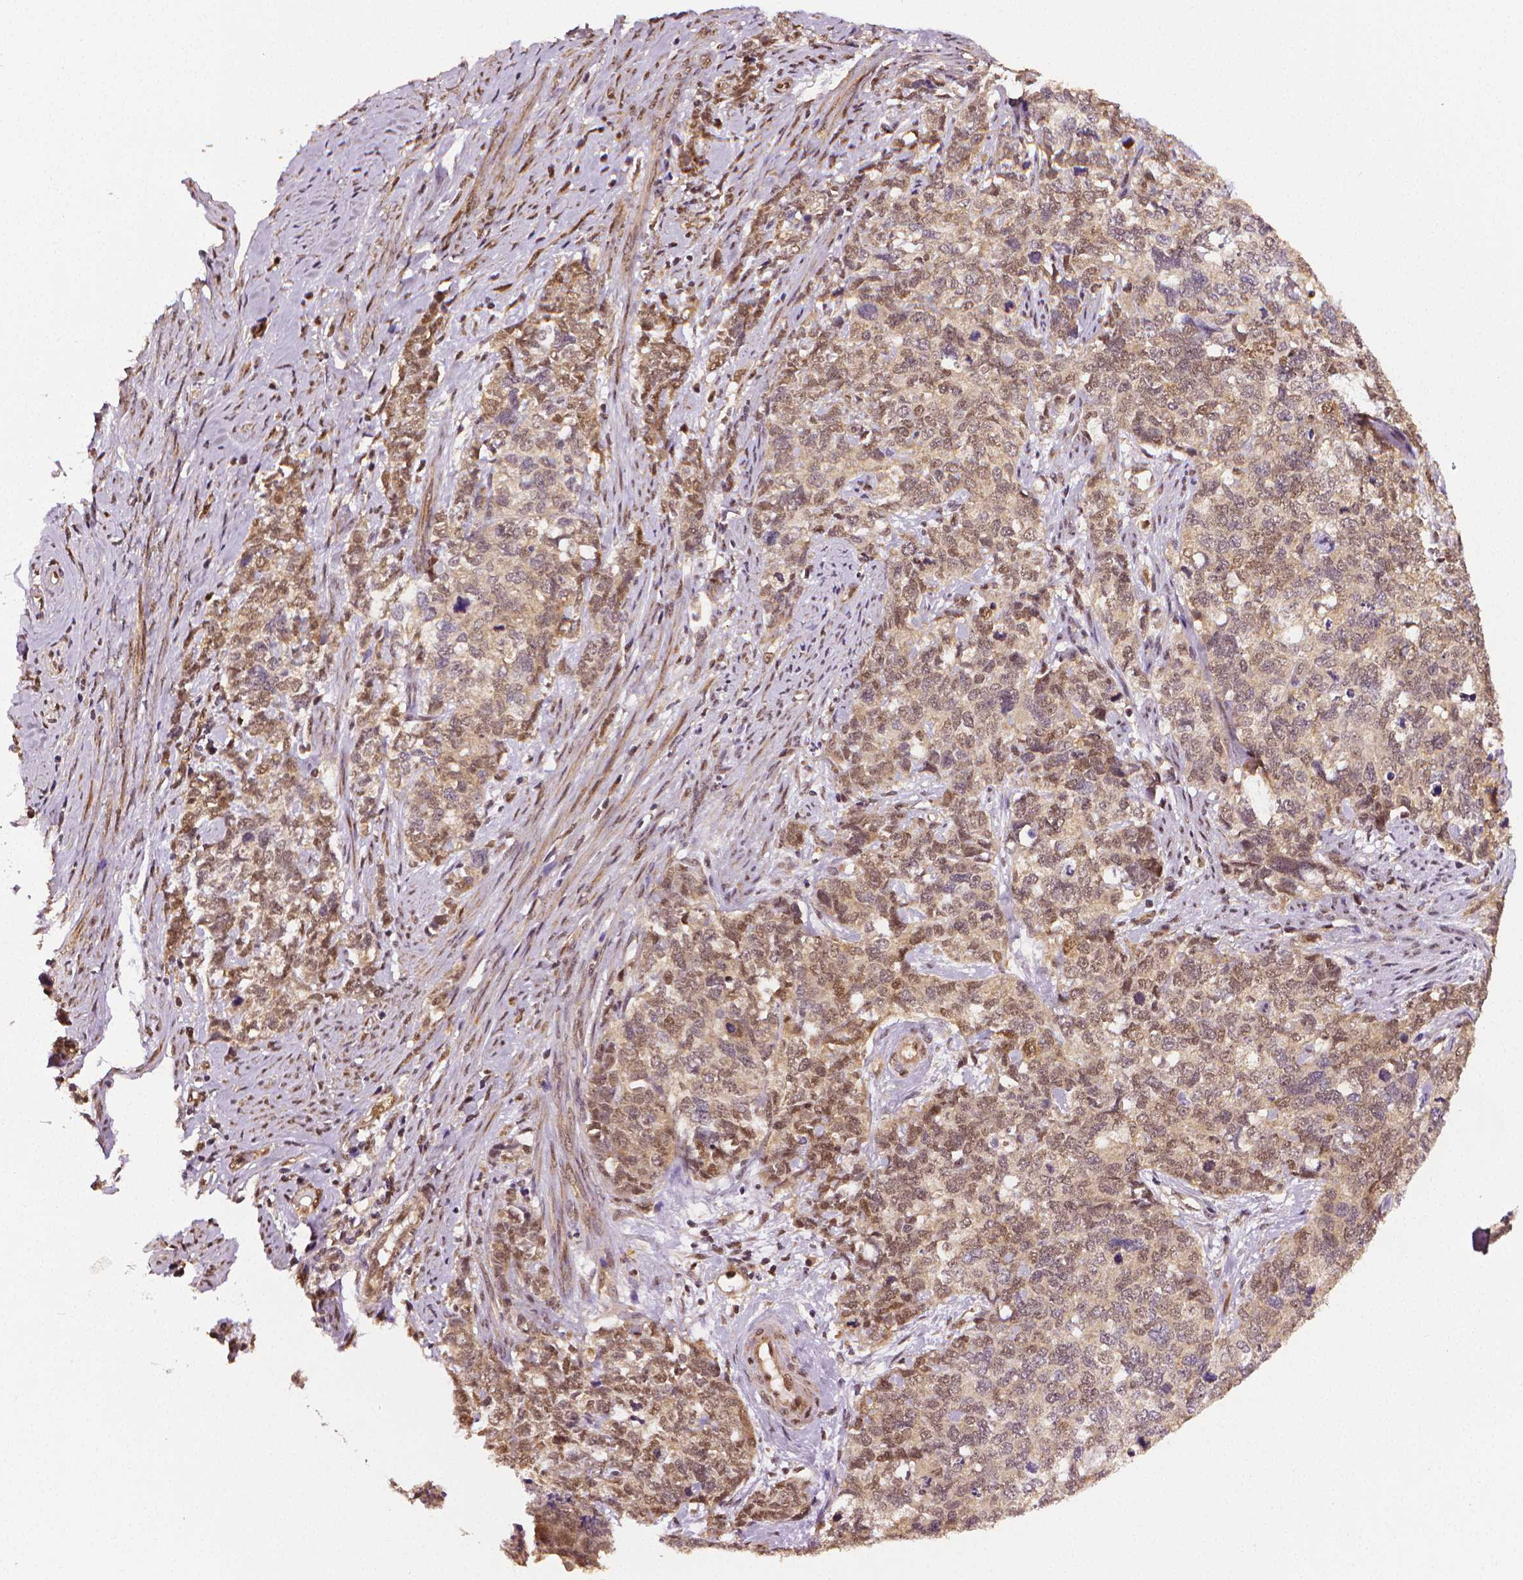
{"staining": {"intensity": "weak", "quantity": "25%-75%", "location": "cytoplasmic/membranous,nuclear"}, "tissue": "cervical cancer", "cell_type": "Tumor cells", "image_type": "cancer", "snomed": [{"axis": "morphology", "description": "Squamous cell carcinoma, NOS"}, {"axis": "topography", "description": "Cervix"}], "caption": "DAB (3,3'-diaminobenzidine) immunohistochemical staining of cervical squamous cell carcinoma exhibits weak cytoplasmic/membranous and nuclear protein expression in approximately 25%-75% of tumor cells.", "gene": "STAT3", "patient": {"sex": "female", "age": 63}}